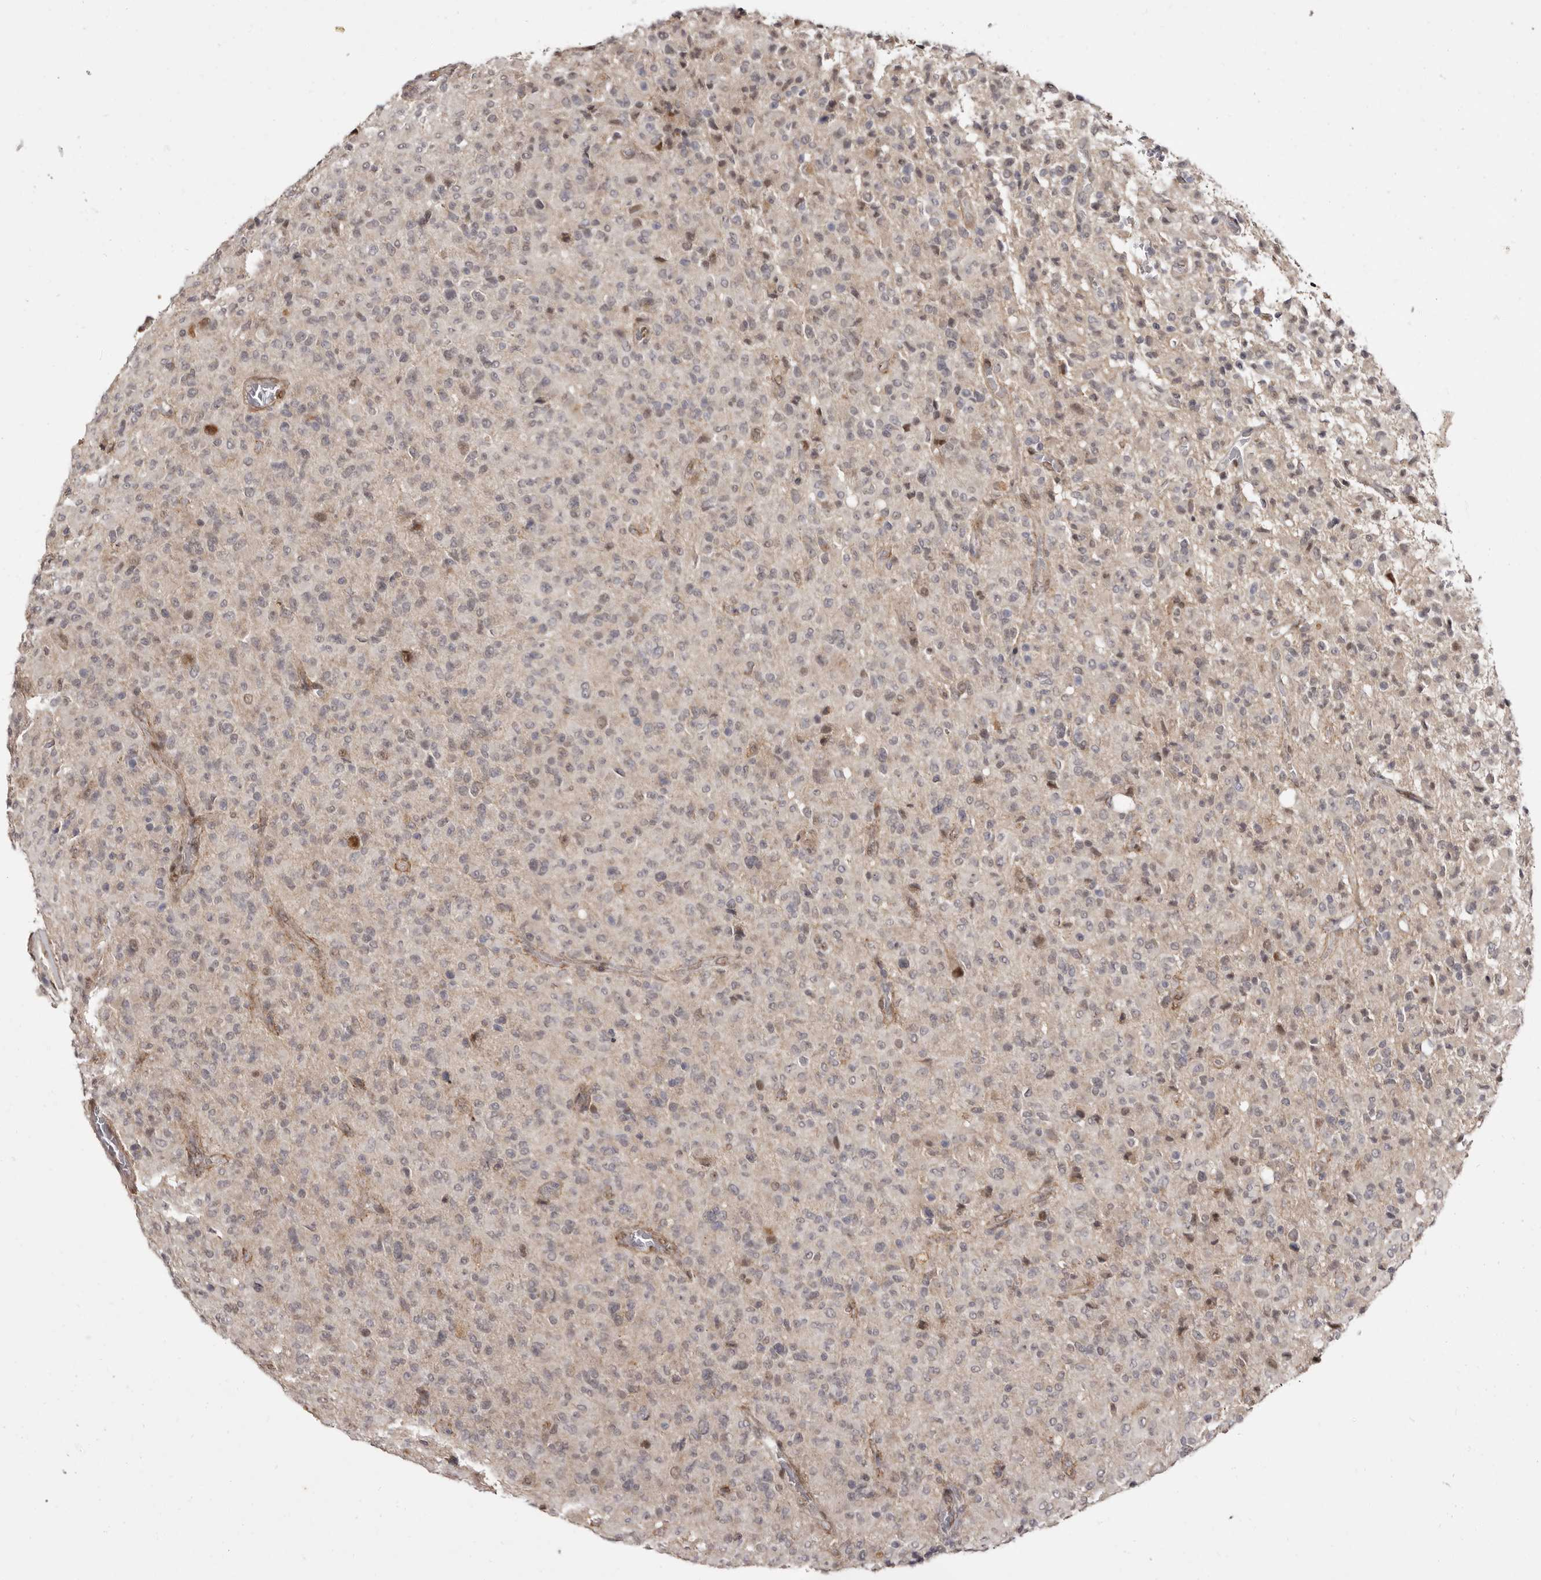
{"staining": {"intensity": "weak", "quantity": "<25%", "location": "nuclear"}, "tissue": "glioma", "cell_type": "Tumor cells", "image_type": "cancer", "snomed": [{"axis": "morphology", "description": "Glioma, malignant, High grade"}, {"axis": "topography", "description": "Brain"}], "caption": "A histopathology image of human glioma is negative for staining in tumor cells. (DAB immunohistochemistry (IHC) with hematoxylin counter stain).", "gene": "ZNF326", "patient": {"sex": "female", "age": 57}}